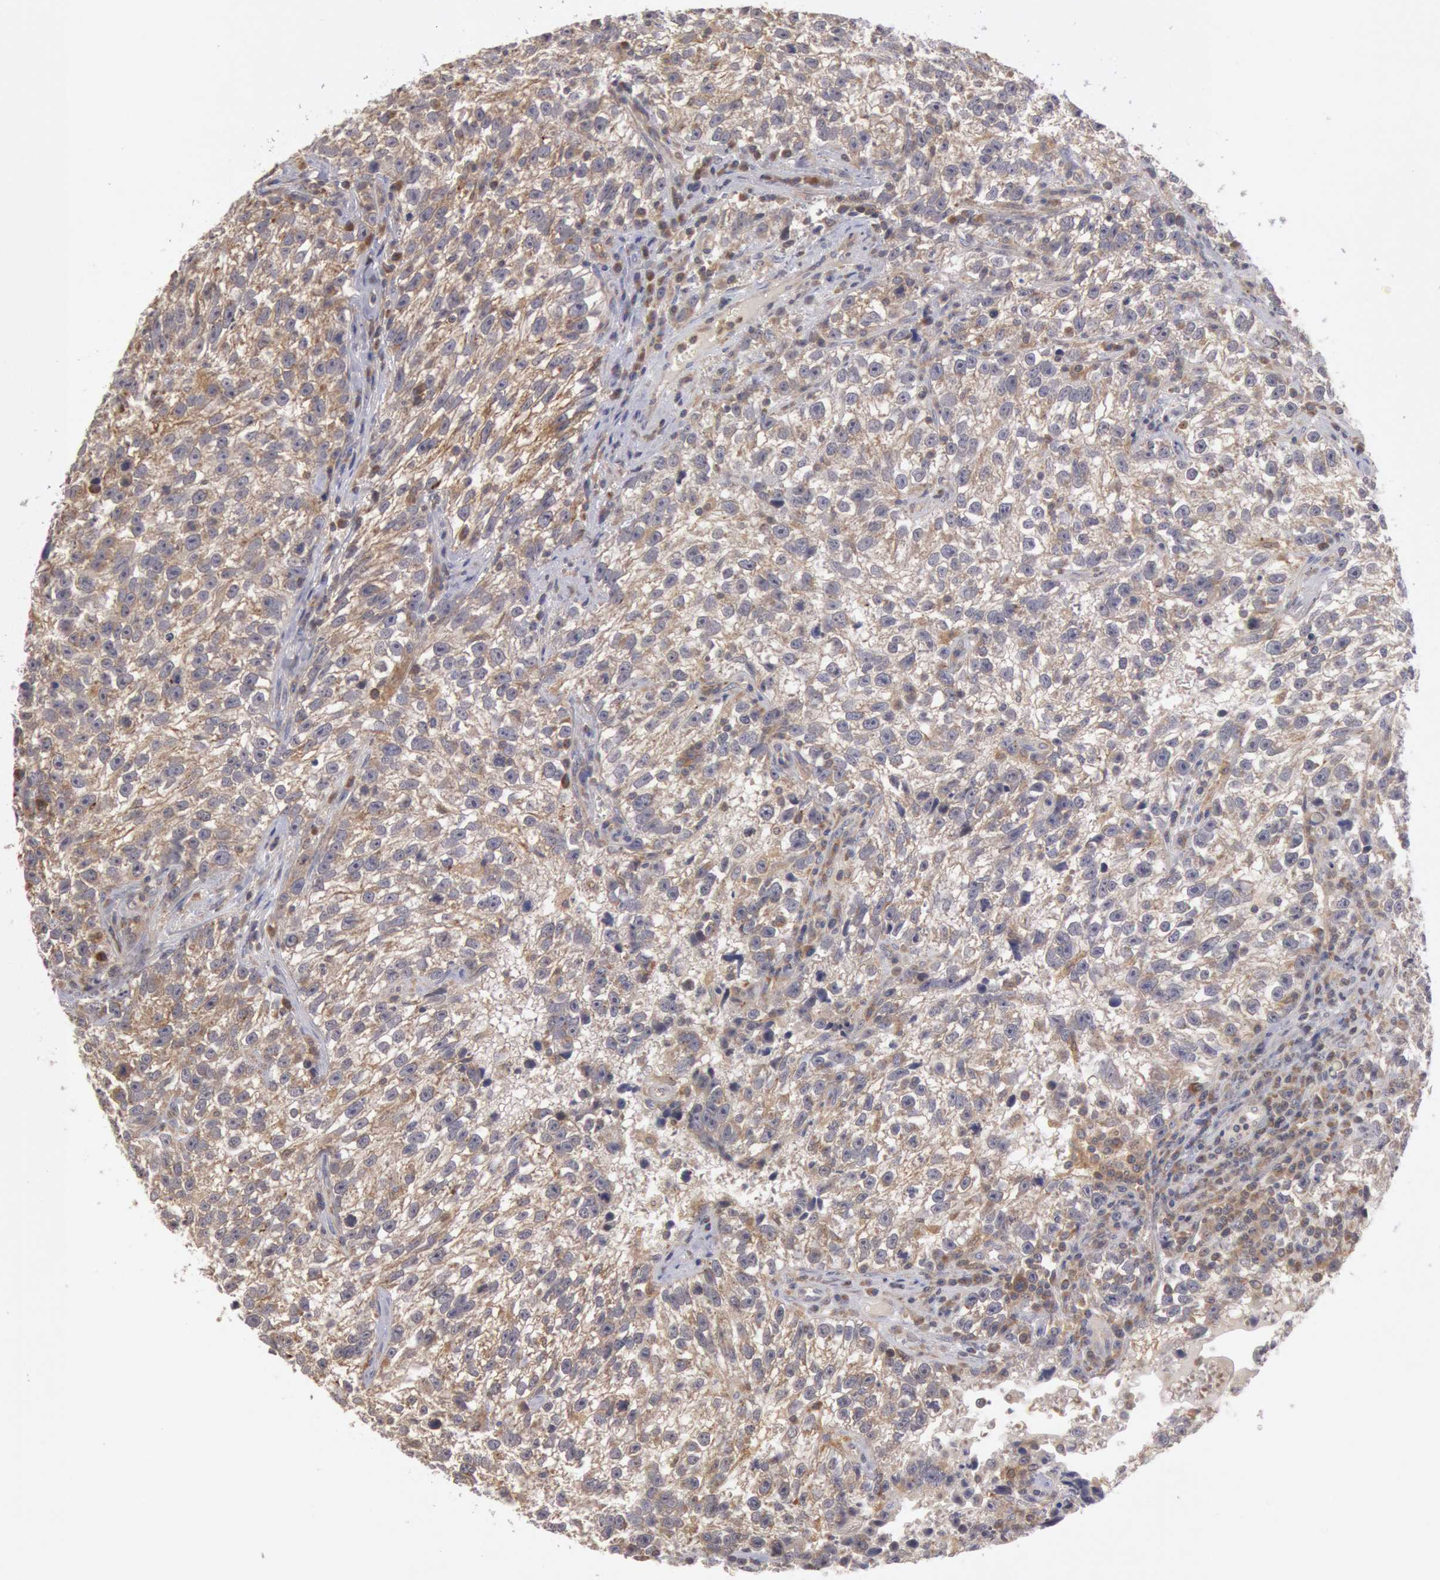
{"staining": {"intensity": "moderate", "quantity": ">75%", "location": "cytoplasmic/membranous"}, "tissue": "testis cancer", "cell_type": "Tumor cells", "image_type": "cancer", "snomed": [{"axis": "morphology", "description": "Seminoma, NOS"}, {"axis": "topography", "description": "Testis"}], "caption": "Protein staining of testis cancer tissue displays moderate cytoplasmic/membranous staining in about >75% of tumor cells.", "gene": "PLA2G6", "patient": {"sex": "male", "age": 38}}